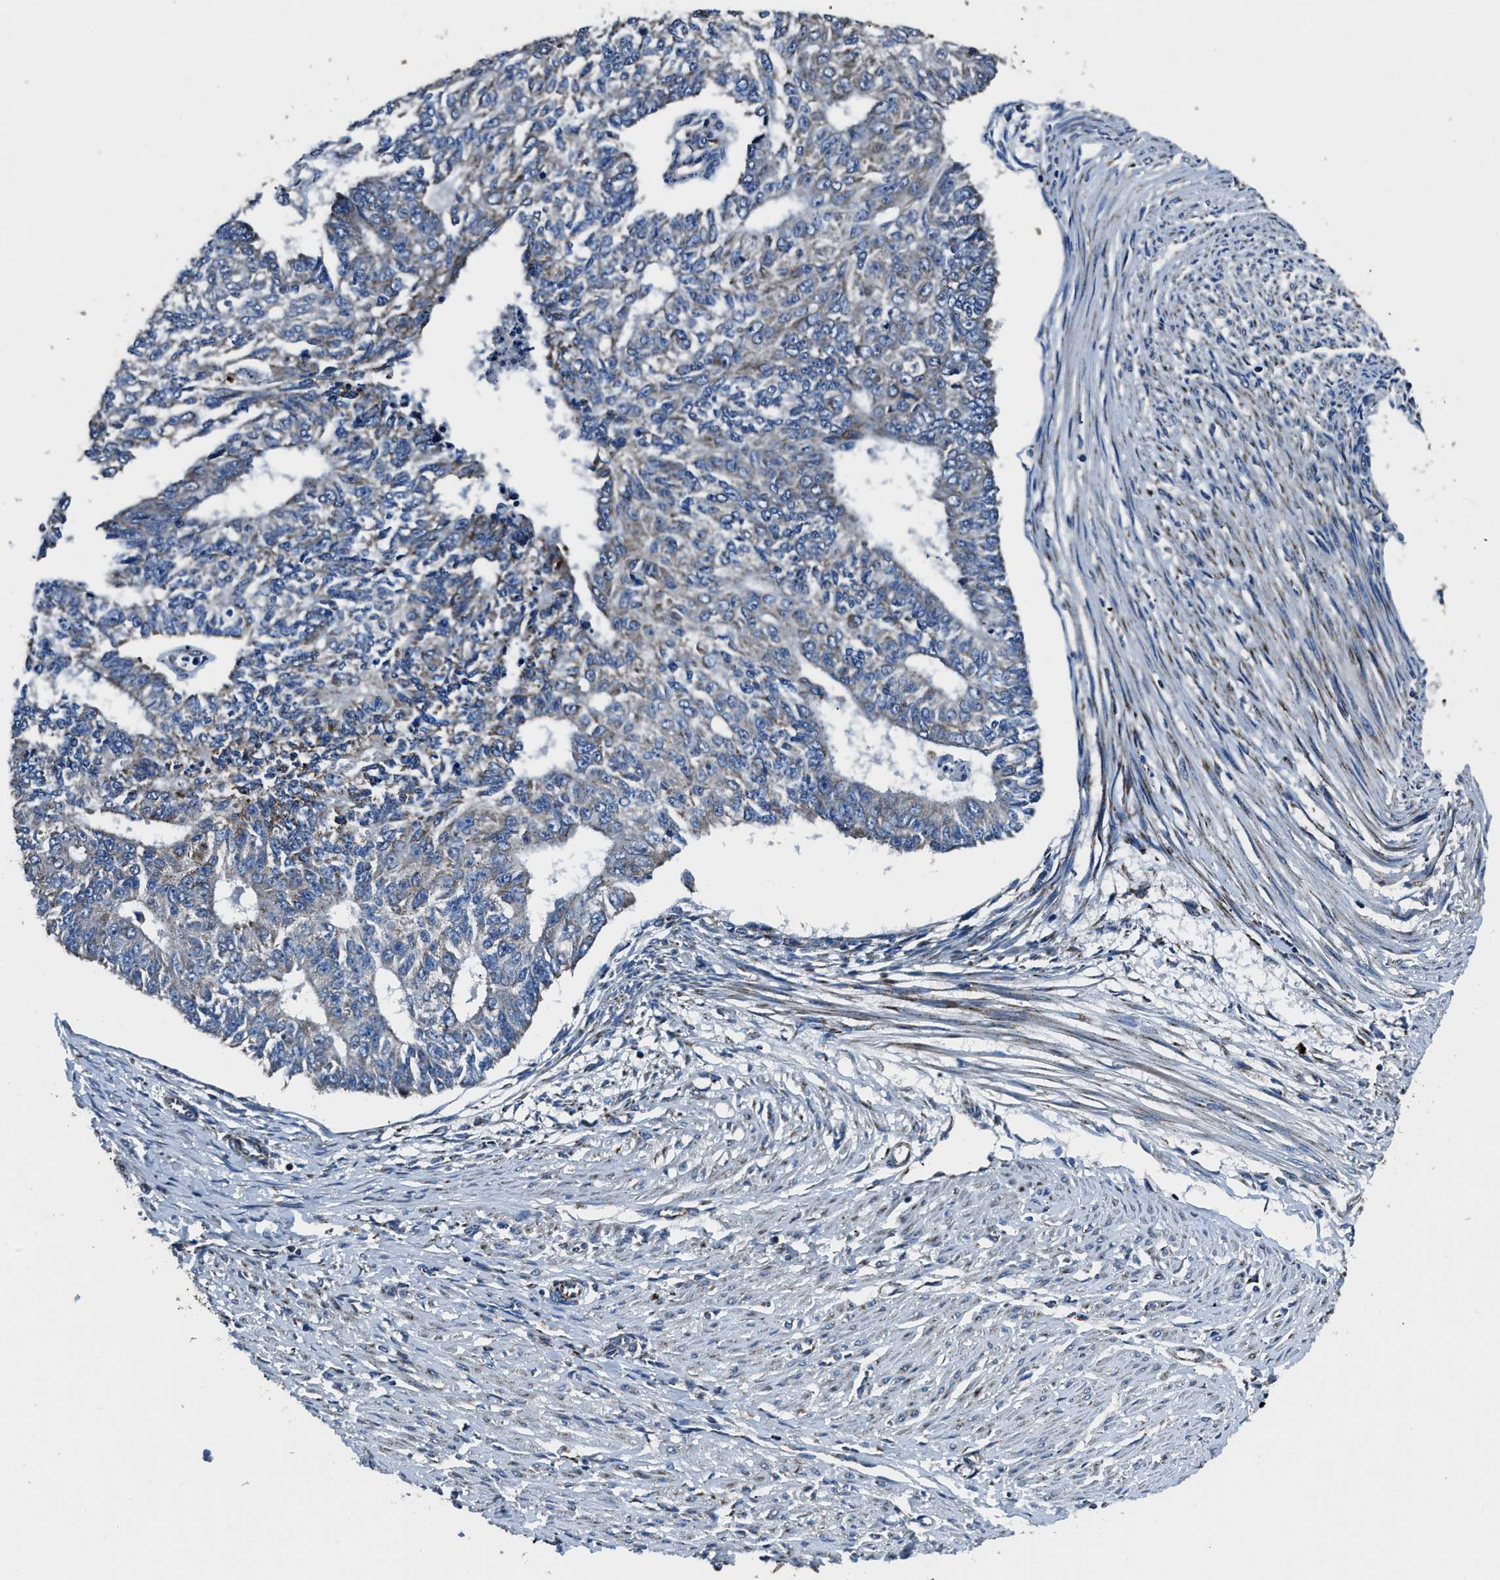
{"staining": {"intensity": "weak", "quantity": "<25%", "location": "cytoplasmic/membranous"}, "tissue": "endometrial cancer", "cell_type": "Tumor cells", "image_type": "cancer", "snomed": [{"axis": "morphology", "description": "Adenocarcinoma, NOS"}, {"axis": "topography", "description": "Endometrium"}], "caption": "IHC photomicrograph of neoplastic tissue: endometrial cancer (adenocarcinoma) stained with DAB (3,3'-diaminobenzidine) displays no significant protein staining in tumor cells. The staining is performed using DAB (3,3'-diaminobenzidine) brown chromogen with nuclei counter-stained in using hematoxylin.", "gene": "OGDH", "patient": {"sex": "female", "age": 32}}